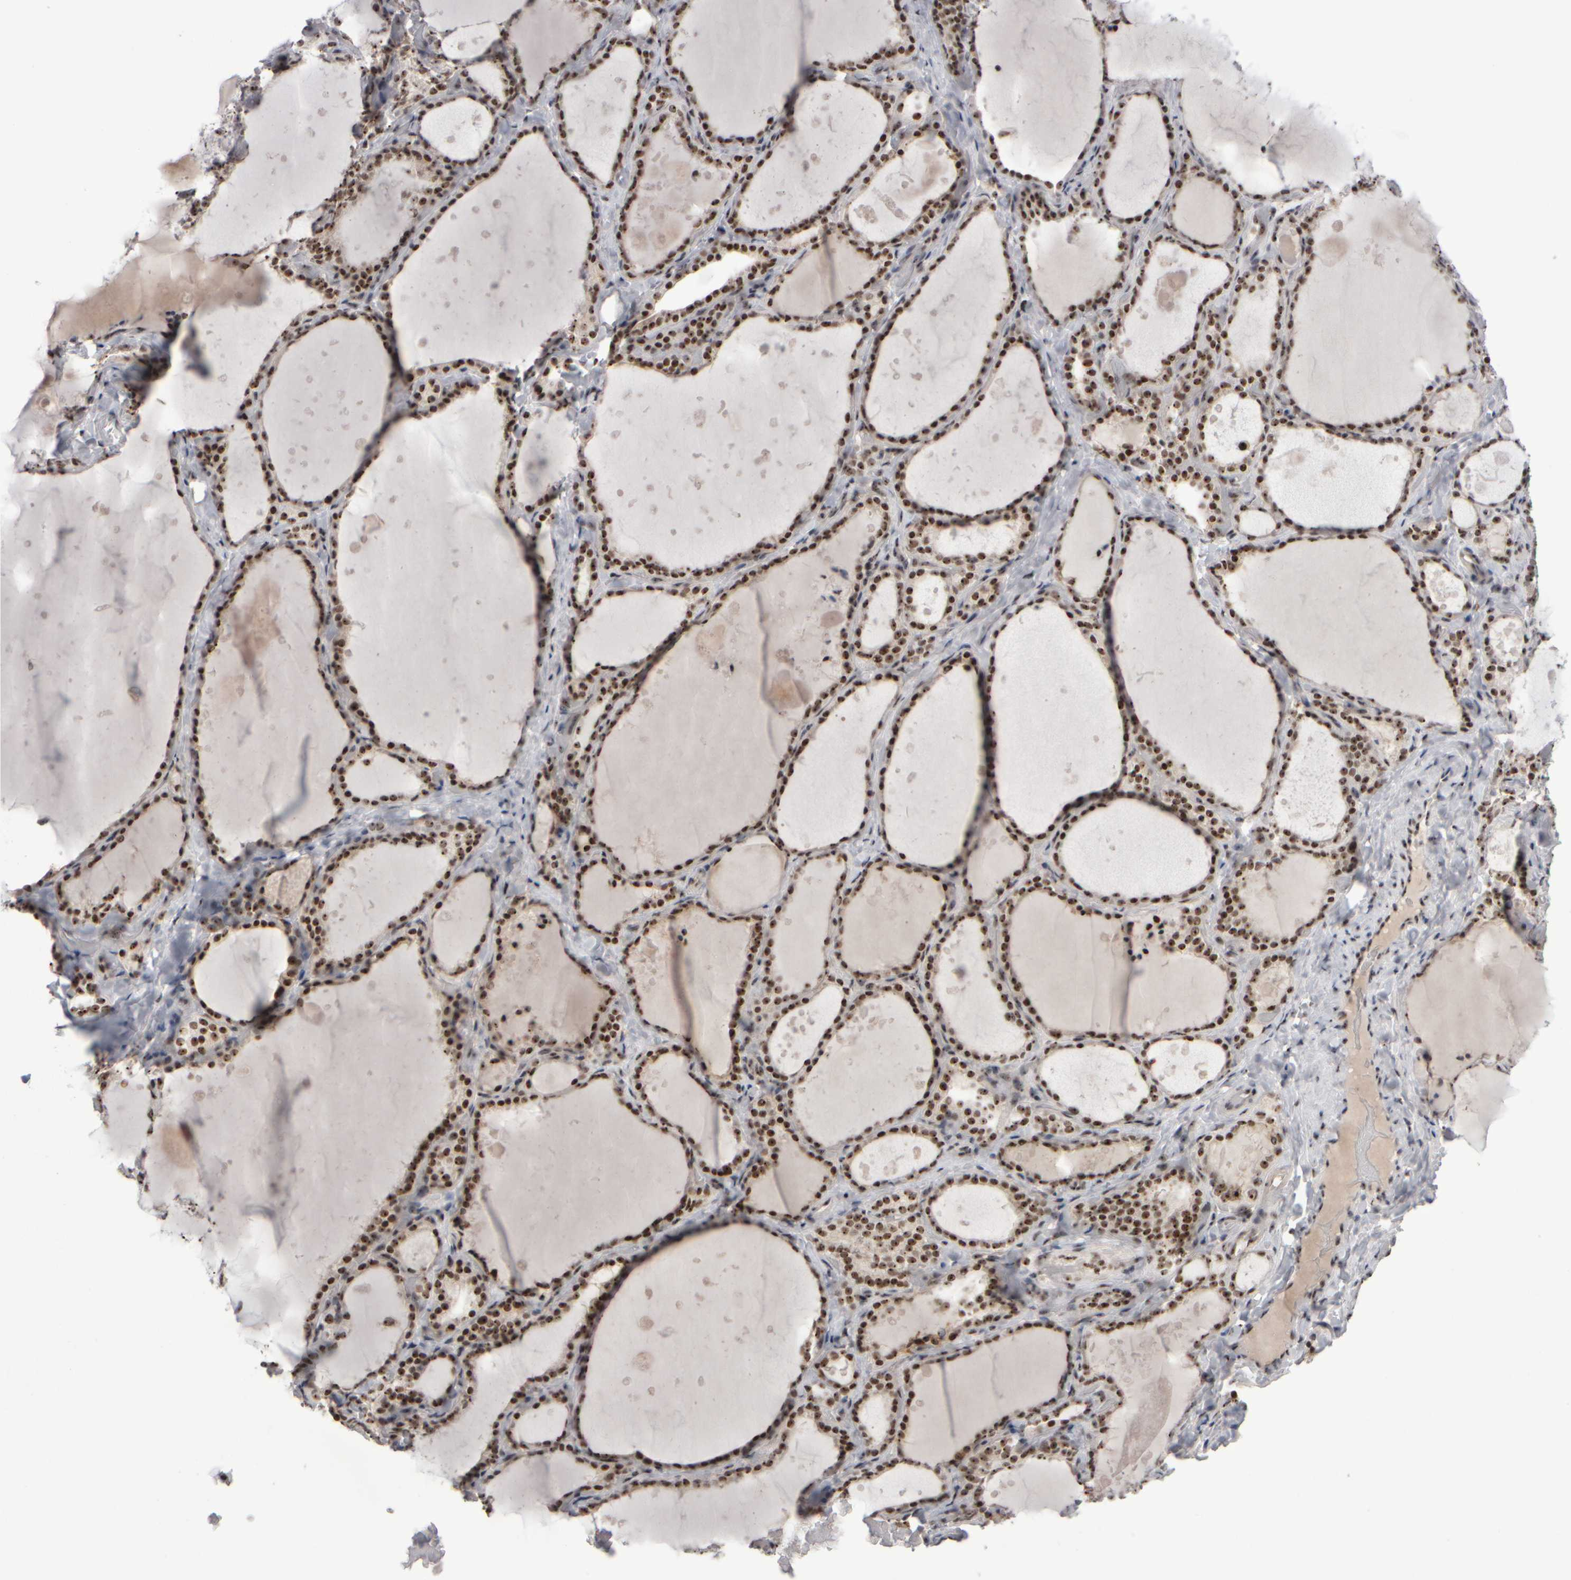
{"staining": {"intensity": "strong", "quantity": ">75%", "location": "nuclear"}, "tissue": "thyroid gland", "cell_type": "Glandular cells", "image_type": "normal", "snomed": [{"axis": "morphology", "description": "Normal tissue, NOS"}, {"axis": "topography", "description": "Thyroid gland"}], "caption": "Glandular cells exhibit high levels of strong nuclear positivity in about >75% of cells in normal thyroid gland.", "gene": "SURF6", "patient": {"sex": "female", "age": 44}}